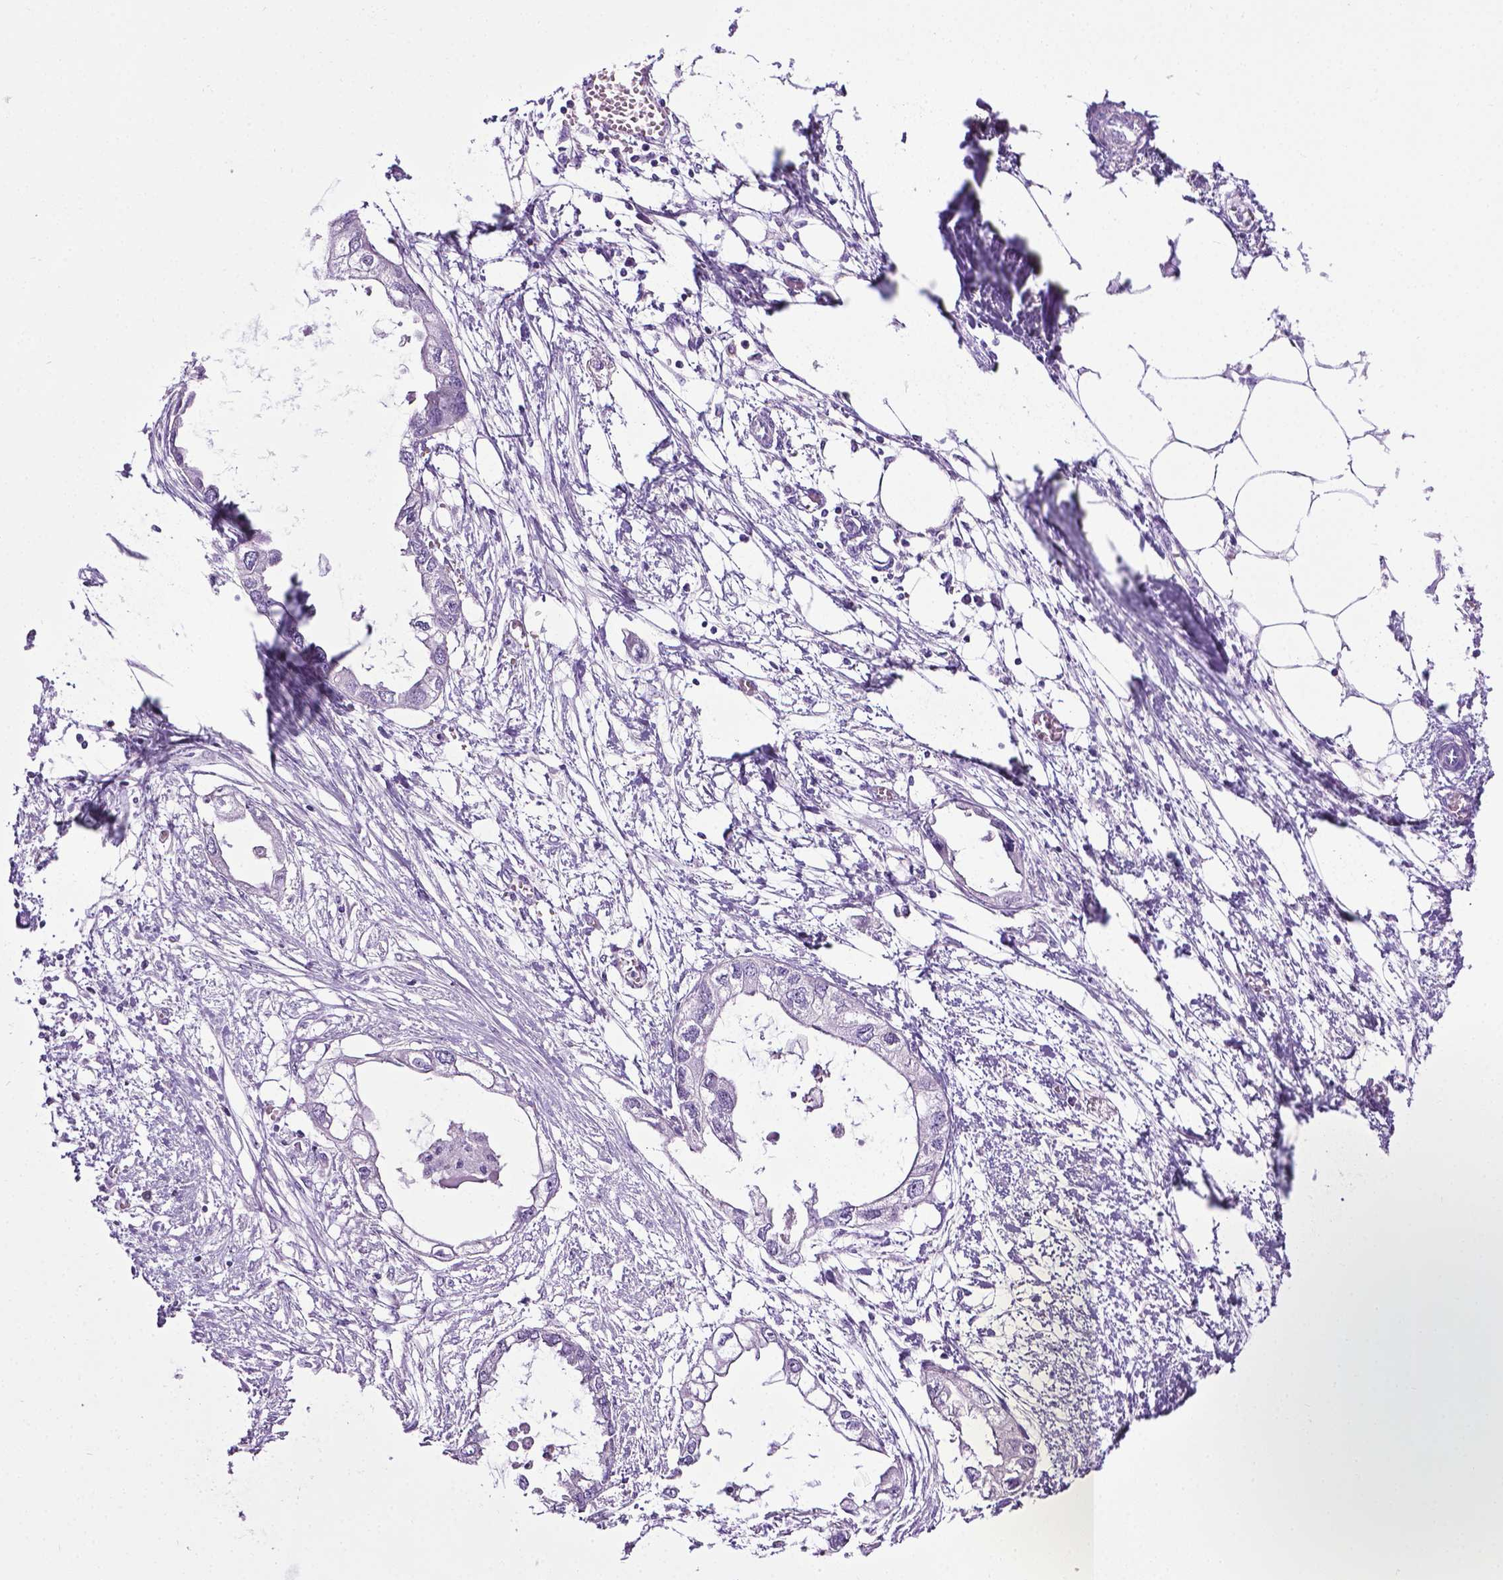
{"staining": {"intensity": "negative", "quantity": "none", "location": "none"}, "tissue": "endometrial cancer", "cell_type": "Tumor cells", "image_type": "cancer", "snomed": [{"axis": "morphology", "description": "Adenocarcinoma, NOS"}, {"axis": "morphology", "description": "Adenocarcinoma, metastatic, NOS"}, {"axis": "topography", "description": "Adipose tissue"}, {"axis": "topography", "description": "Endometrium"}], "caption": "The histopathology image reveals no staining of tumor cells in endometrial adenocarcinoma.", "gene": "LELP1", "patient": {"sex": "female", "age": 67}}